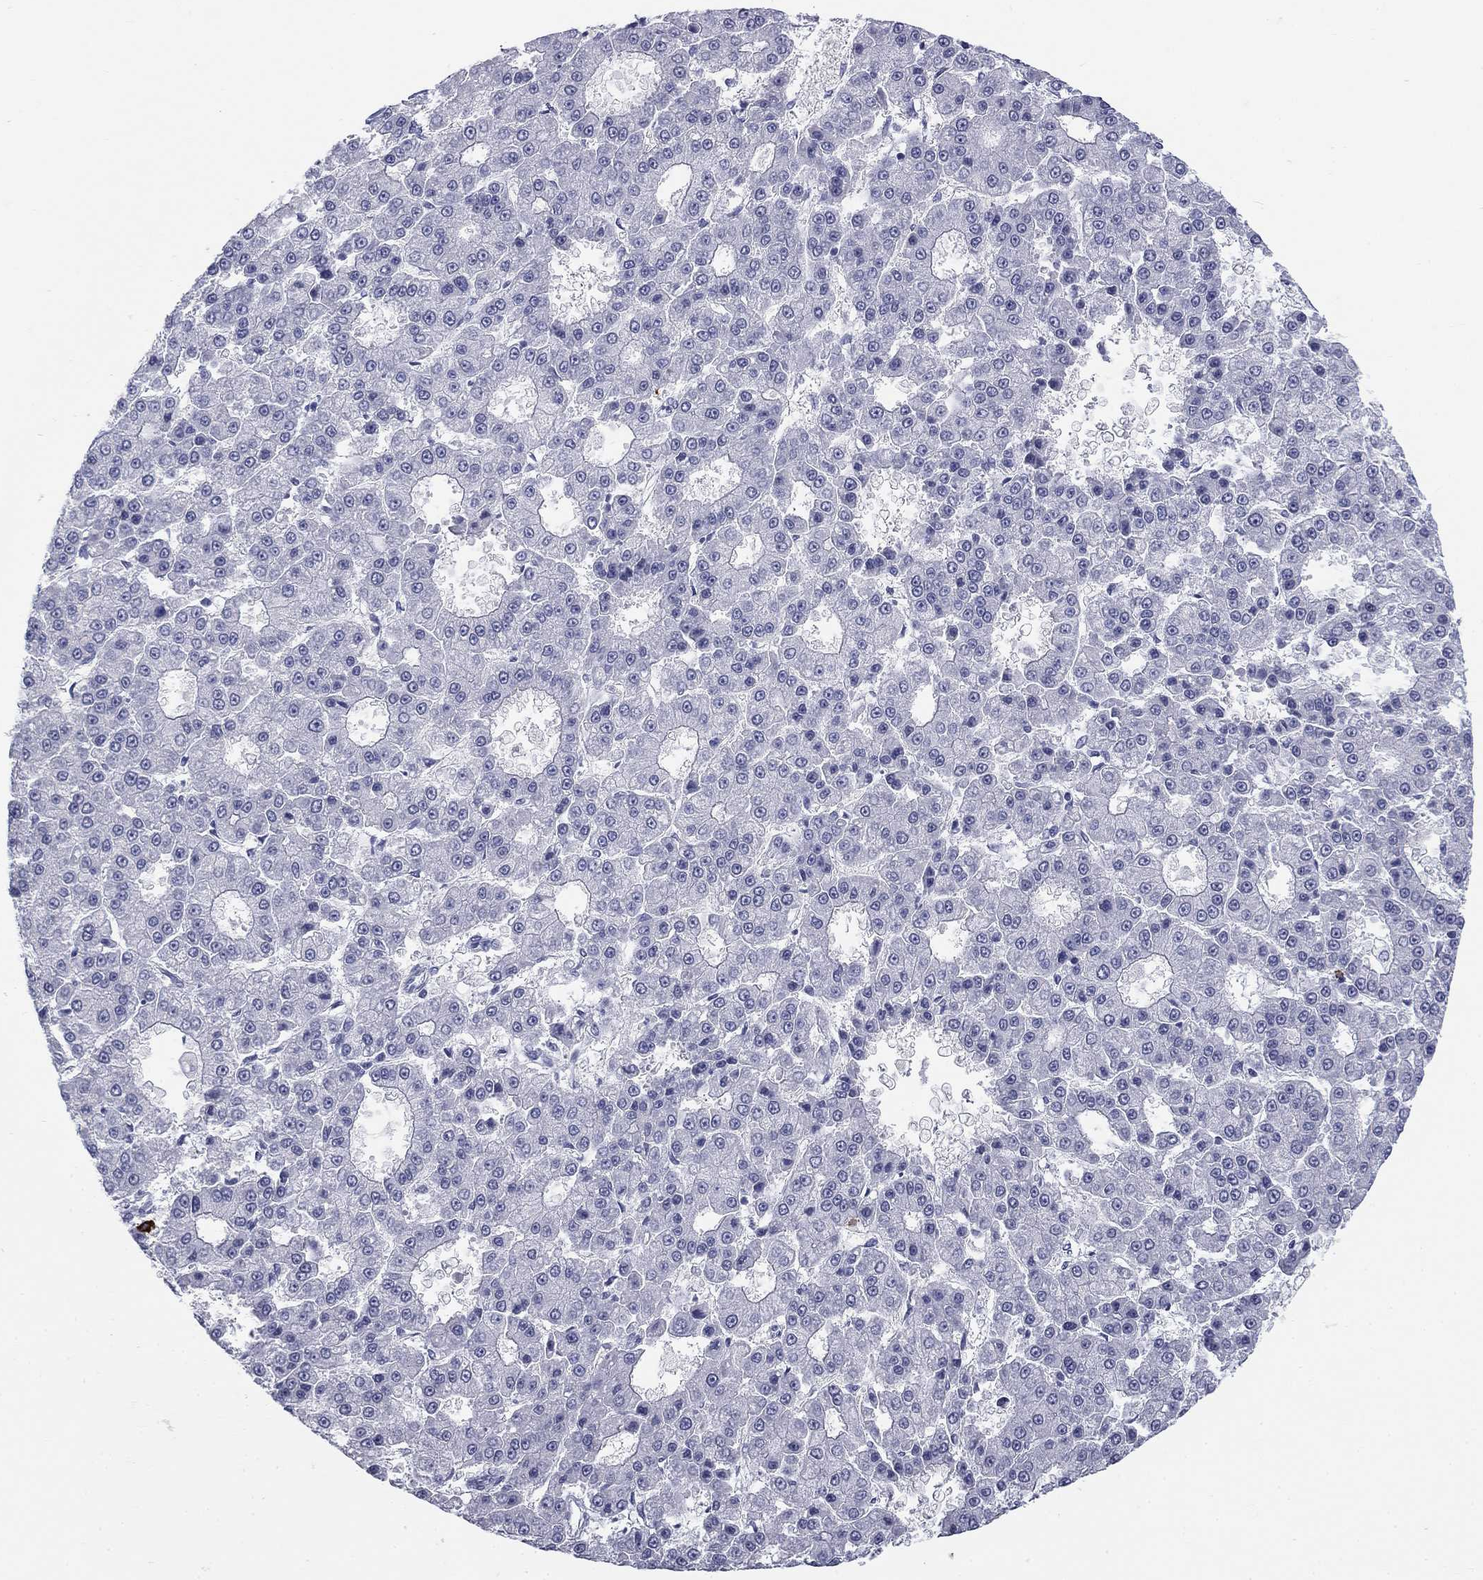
{"staining": {"intensity": "negative", "quantity": "none", "location": "none"}, "tissue": "liver cancer", "cell_type": "Tumor cells", "image_type": "cancer", "snomed": [{"axis": "morphology", "description": "Carcinoma, Hepatocellular, NOS"}, {"axis": "topography", "description": "Liver"}], "caption": "Hepatocellular carcinoma (liver) stained for a protein using IHC exhibits no staining tumor cells.", "gene": "ECEL1", "patient": {"sex": "male", "age": 70}}